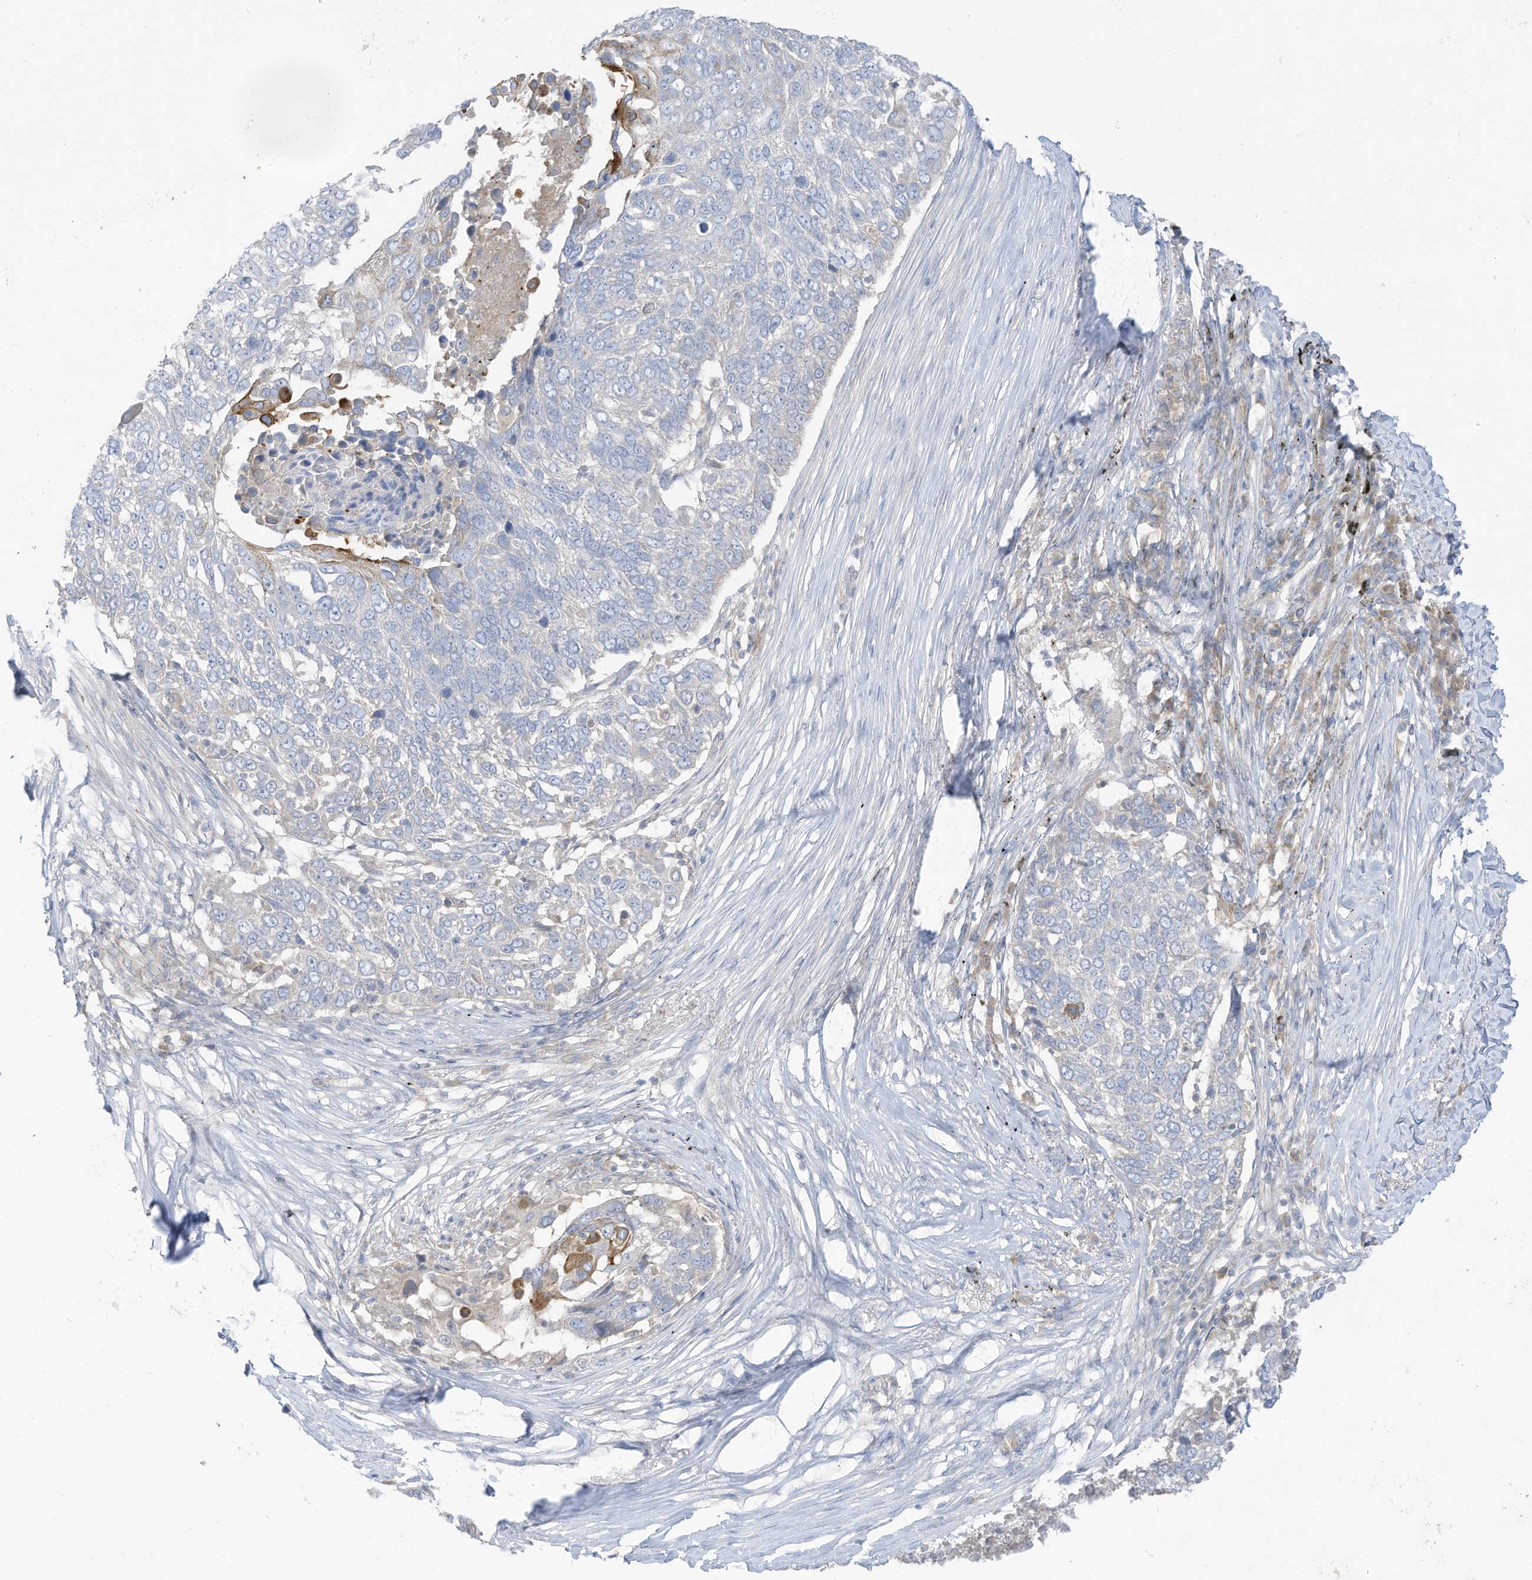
{"staining": {"intensity": "moderate", "quantity": "<25%", "location": "cytoplasmic/membranous"}, "tissue": "lung cancer", "cell_type": "Tumor cells", "image_type": "cancer", "snomed": [{"axis": "morphology", "description": "Squamous cell carcinoma, NOS"}, {"axis": "topography", "description": "Lung"}], "caption": "Protein expression analysis of lung cancer reveals moderate cytoplasmic/membranous staining in approximately <25% of tumor cells. The staining was performed using DAB (3,3'-diaminobenzidine) to visualize the protein expression in brown, while the nuclei were stained in blue with hematoxylin (Magnification: 20x).", "gene": "LRRN2", "patient": {"sex": "male", "age": 66}}